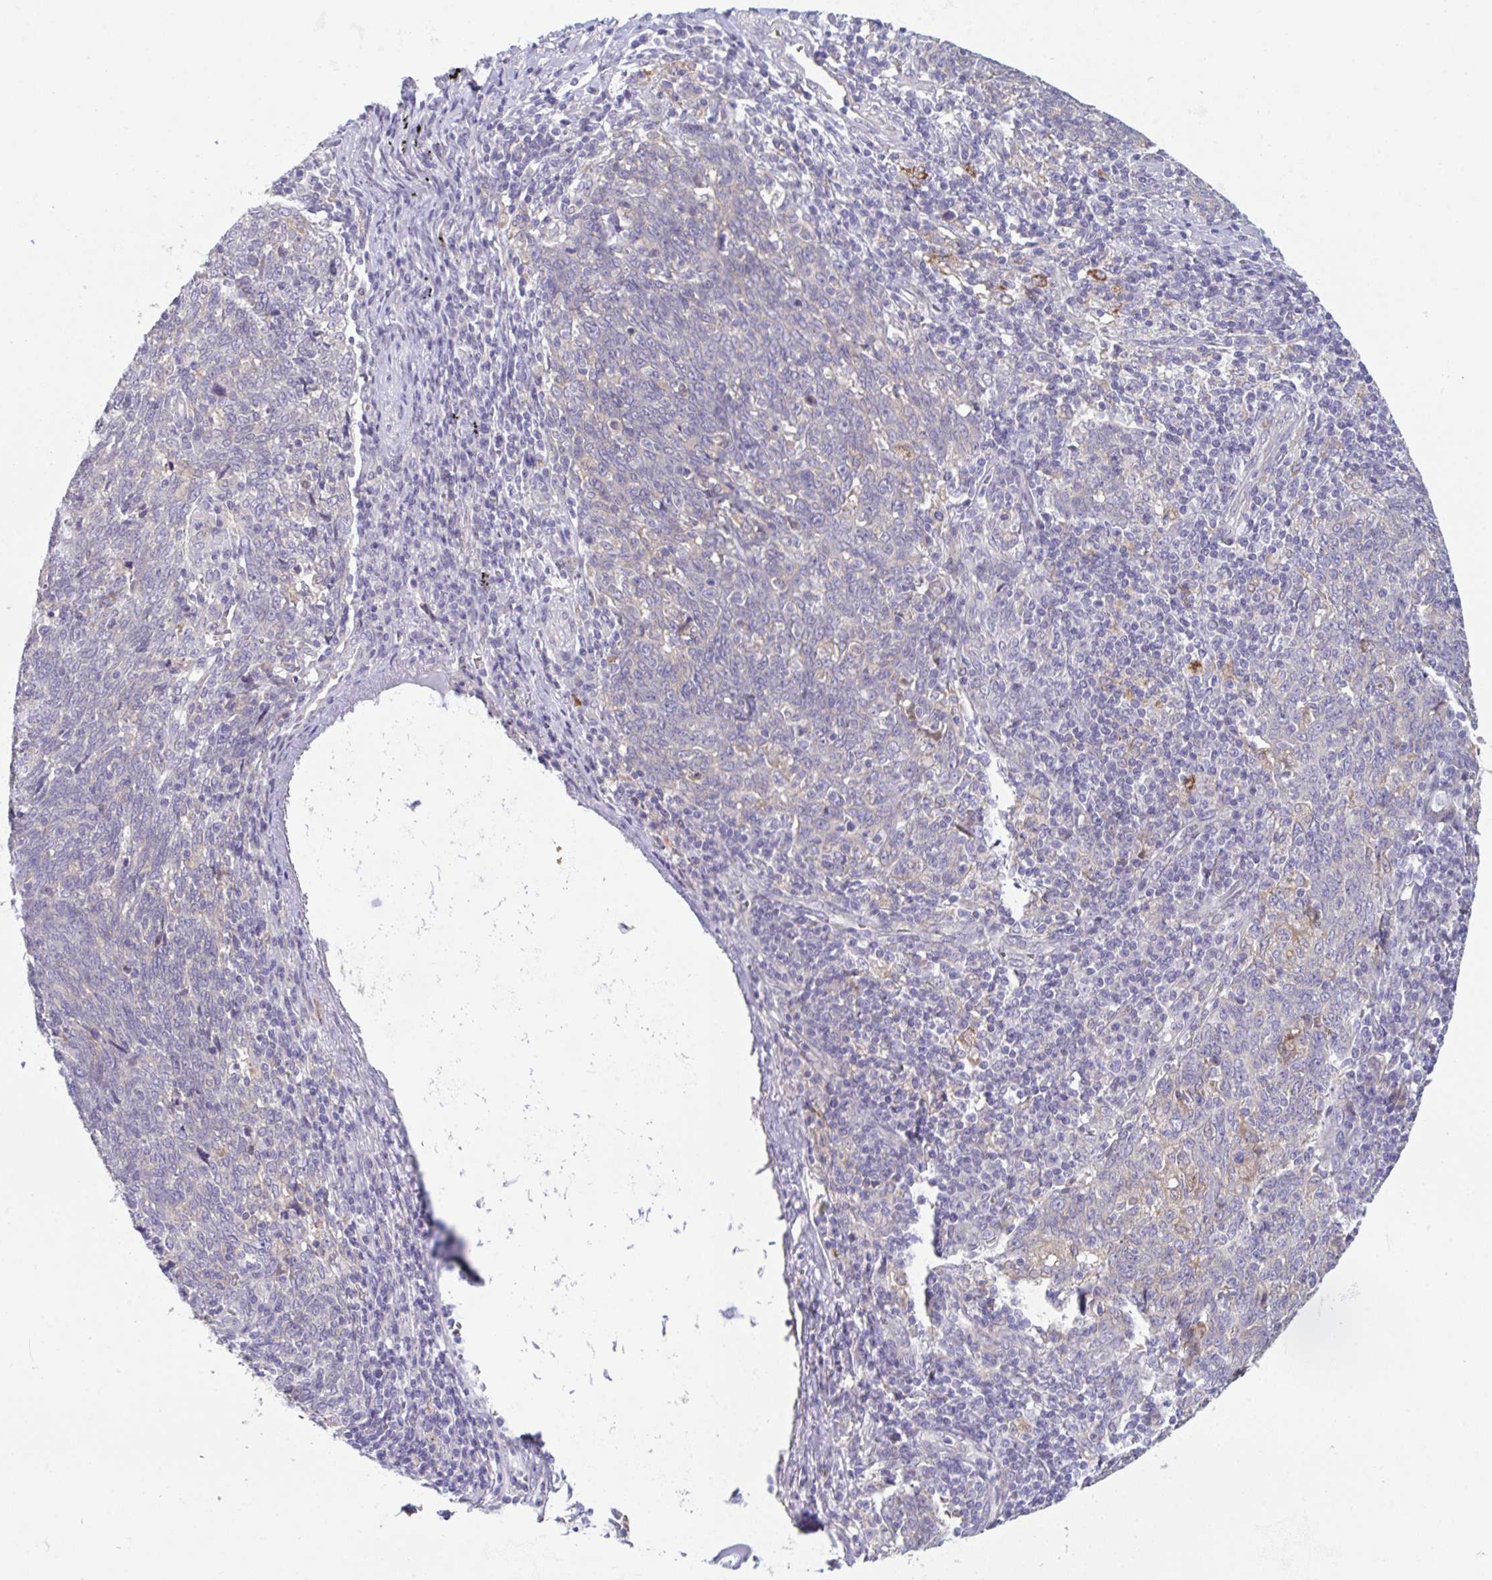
{"staining": {"intensity": "negative", "quantity": "none", "location": "none"}, "tissue": "lung cancer", "cell_type": "Tumor cells", "image_type": "cancer", "snomed": [{"axis": "morphology", "description": "Squamous cell carcinoma, NOS"}, {"axis": "topography", "description": "Lung"}], "caption": "This photomicrograph is of lung cancer (squamous cell carcinoma) stained with immunohistochemistry to label a protein in brown with the nuclei are counter-stained blue. There is no staining in tumor cells.", "gene": "PTPRD", "patient": {"sex": "female", "age": 72}}